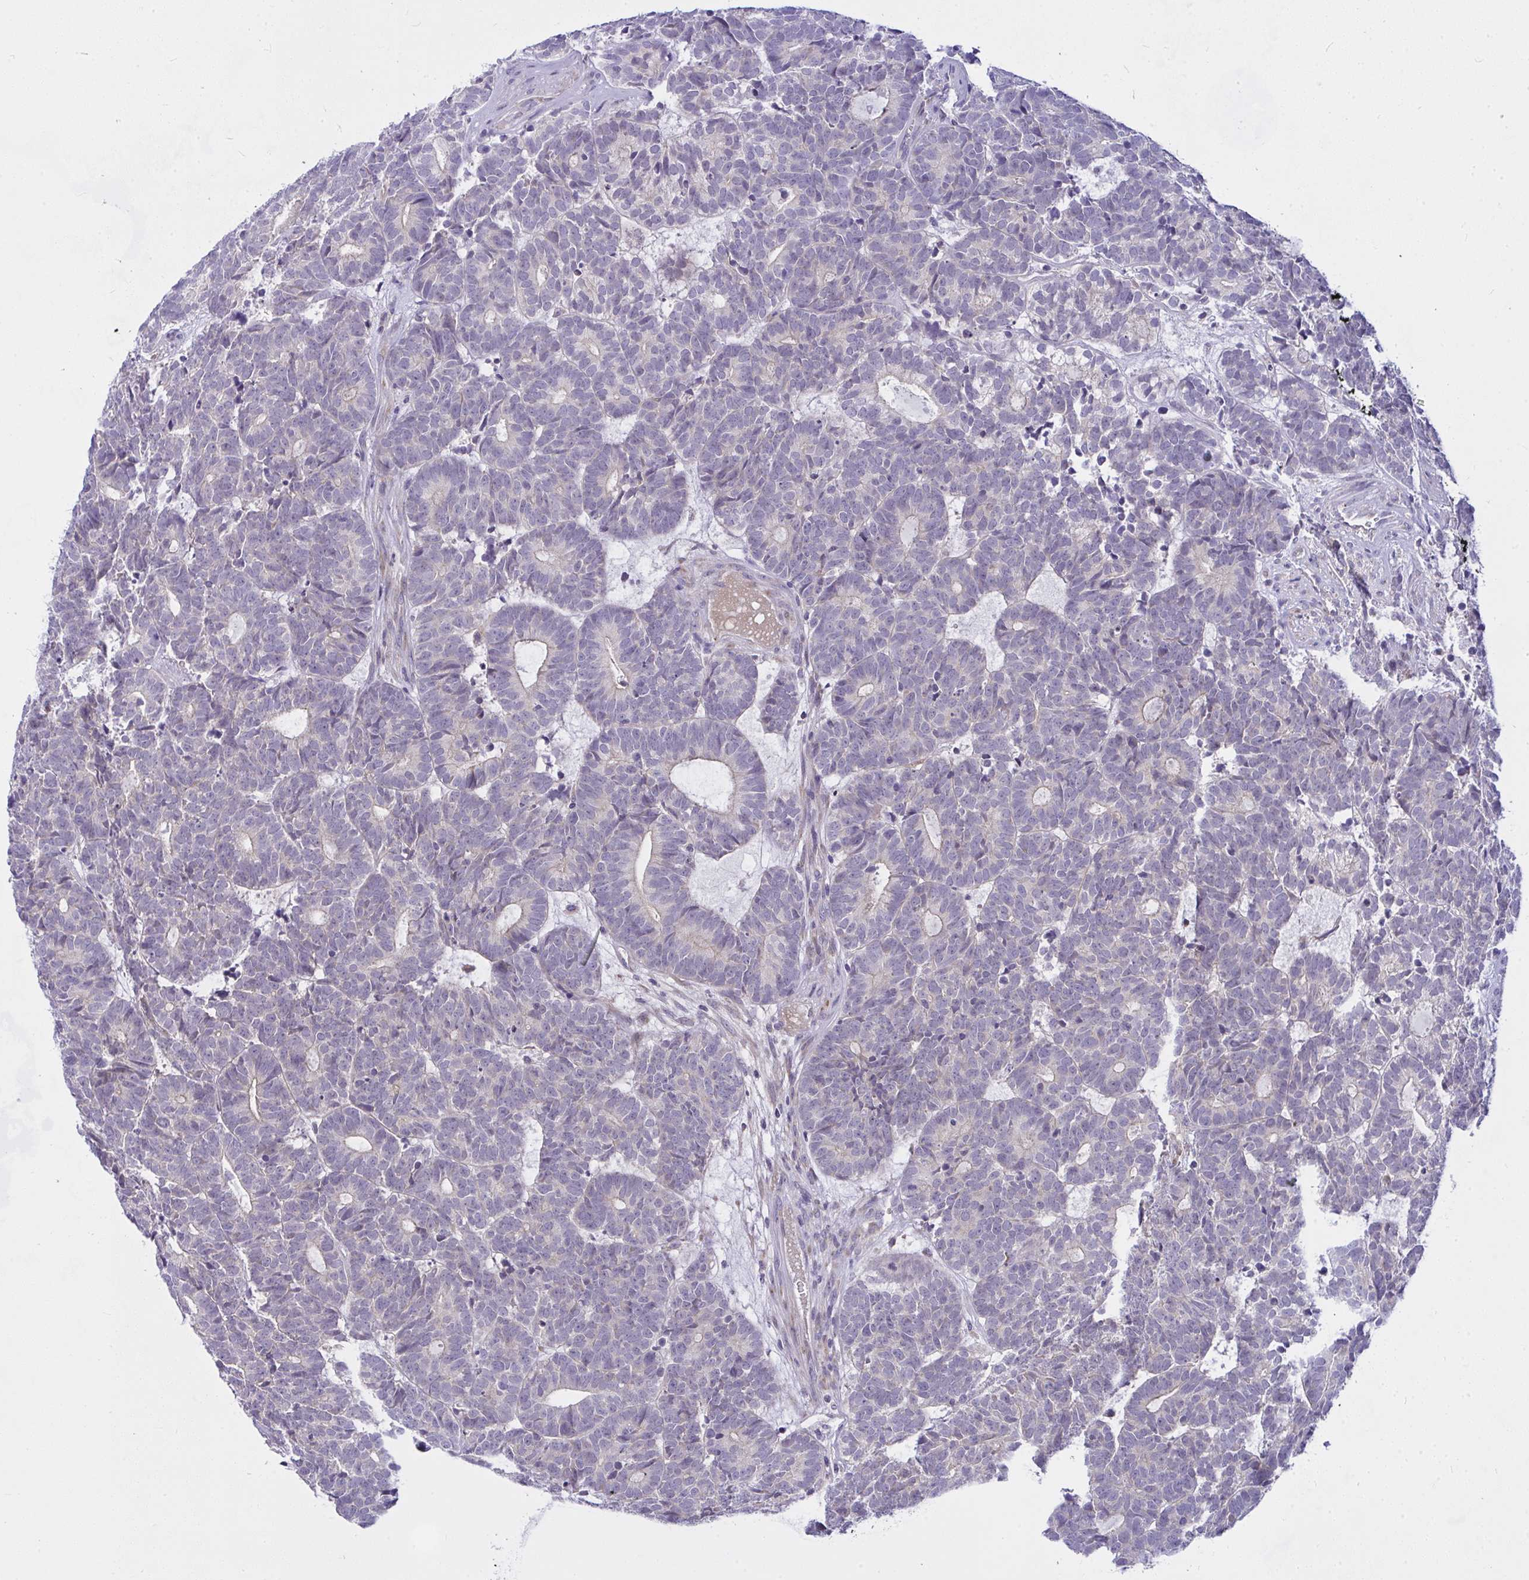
{"staining": {"intensity": "weak", "quantity": "<25%", "location": "cytoplasmic/membranous"}, "tissue": "head and neck cancer", "cell_type": "Tumor cells", "image_type": "cancer", "snomed": [{"axis": "morphology", "description": "Adenocarcinoma, NOS"}, {"axis": "topography", "description": "Head-Neck"}], "caption": "DAB immunohistochemical staining of head and neck cancer (adenocarcinoma) displays no significant staining in tumor cells.", "gene": "CEP63", "patient": {"sex": "female", "age": 81}}